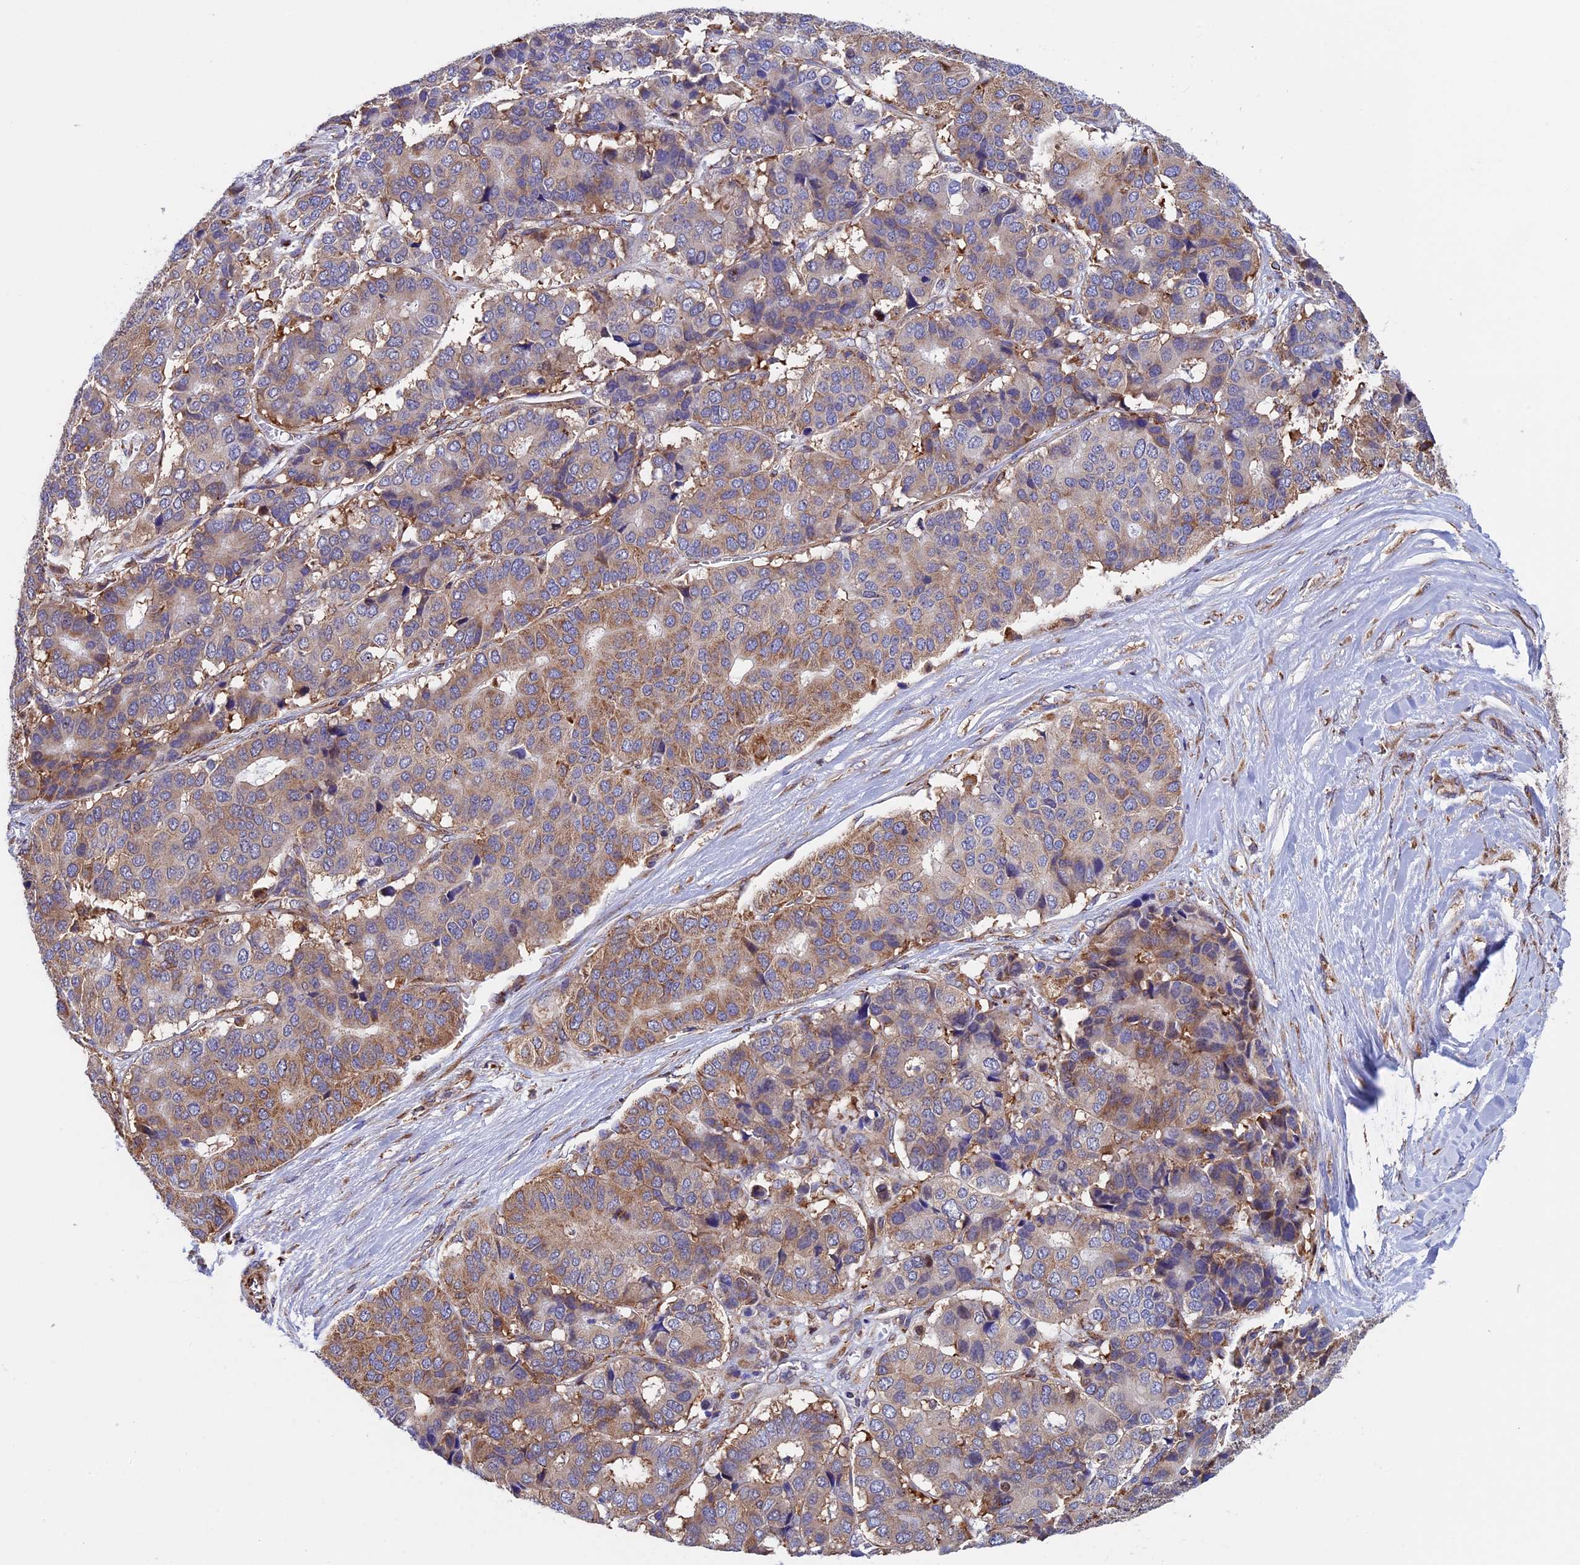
{"staining": {"intensity": "moderate", "quantity": ">75%", "location": "cytoplasmic/membranous"}, "tissue": "pancreatic cancer", "cell_type": "Tumor cells", "image_type": "cancer", "snomed": [{"axis": "morphology", "description": "Adenocarcinoma, NOS"}, {"axis": "topography", "description": "Pancreas"}], "caption": "Immunohistochemistry micrograph of pancreatic adenocarcinoma stained for a protein (brown), which shows medium levels of moderate cytoplasmic/membranous expression in about >75% of tumor cells.", "gene": "SLC9A5", "patient": {"sex": "male", "age": 50}}